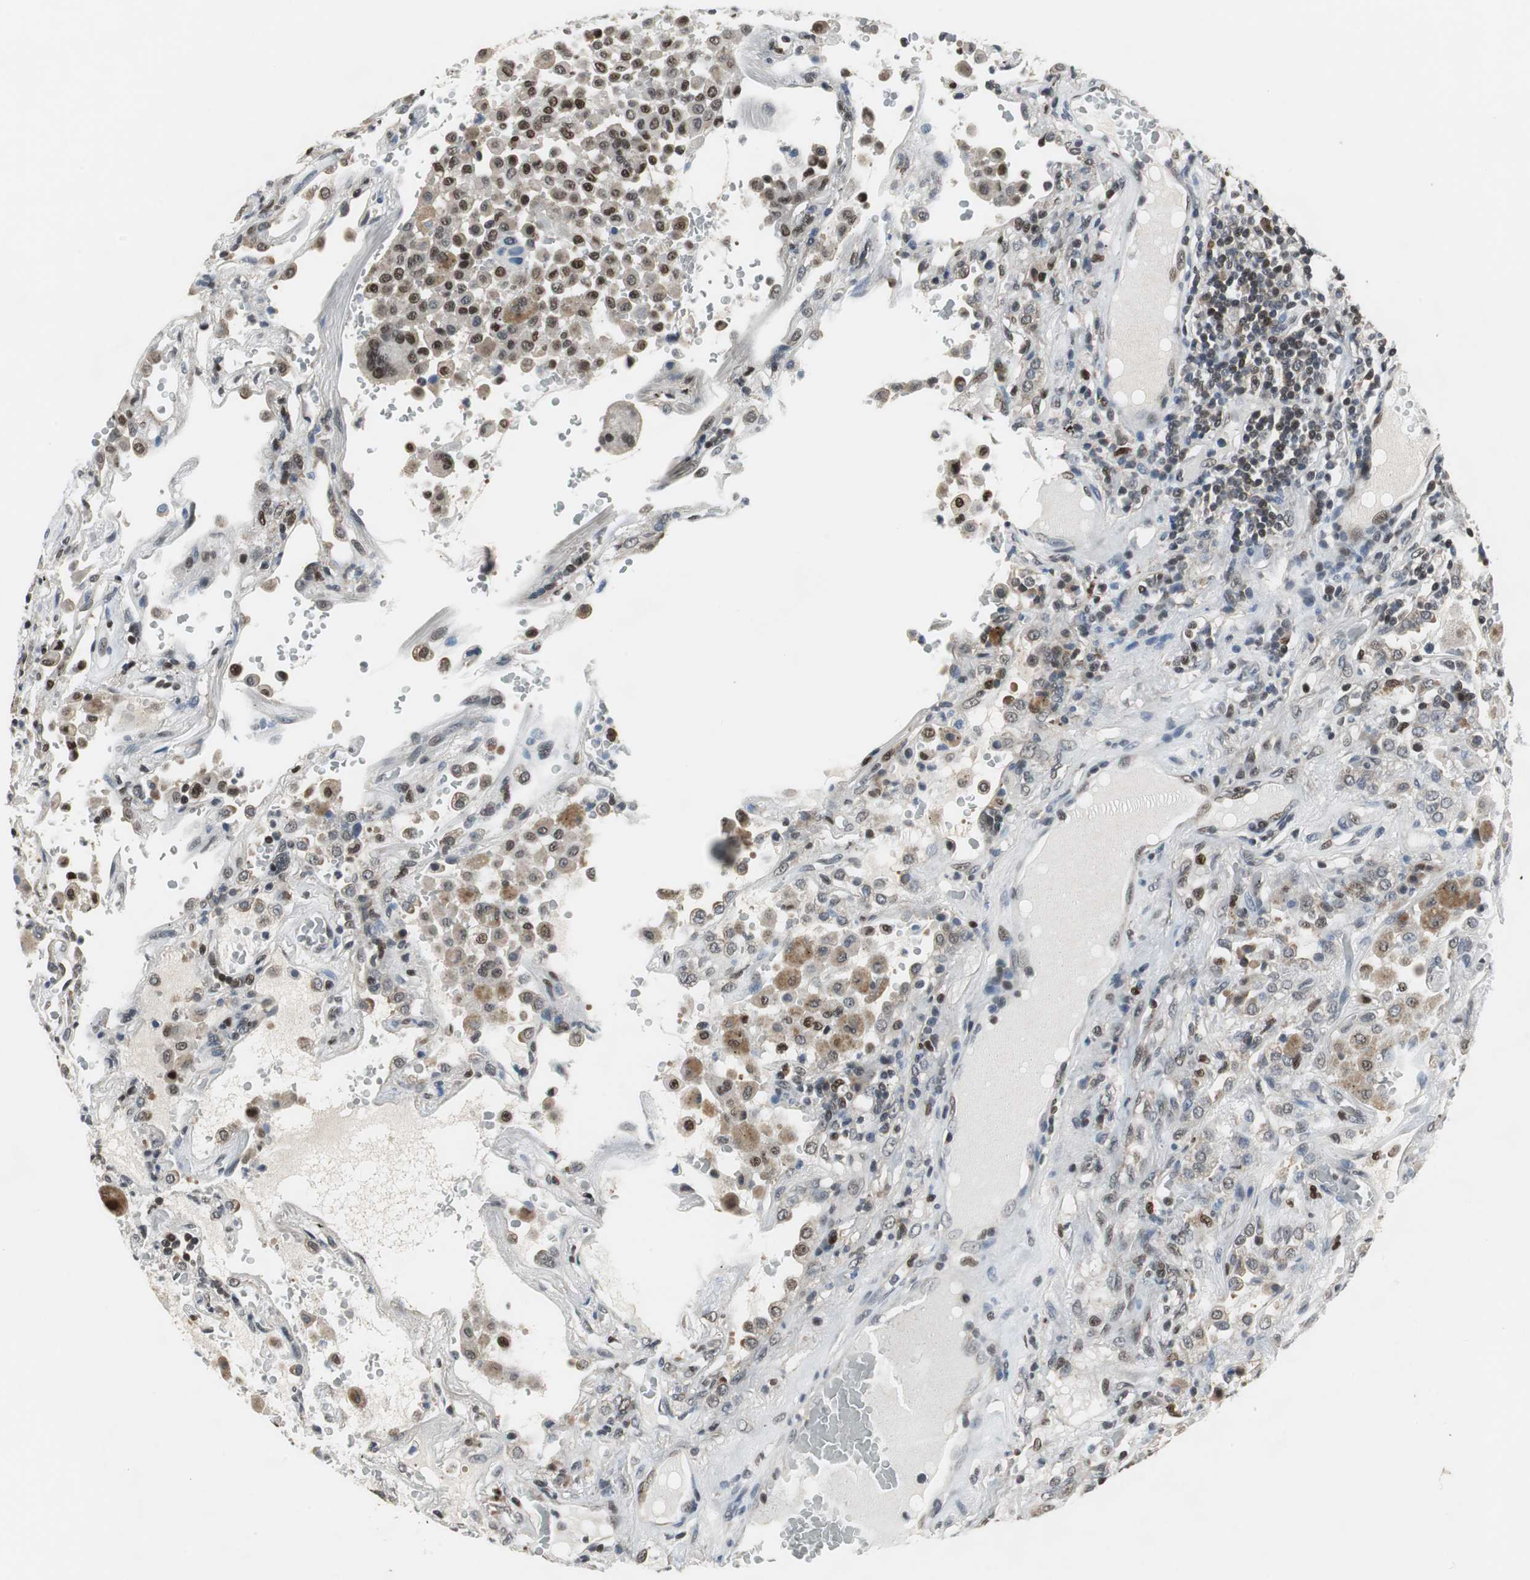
{"staining": {"intensity": "weak", "quantity": "<25%", "location": "nuclear"}, "tissue": "lung cancer", "cell_type": "Tumor cells", "image_type": "cancer", "snomed": [{"axis": "morphology", "description": "Squamous cell carcinoma, NOS"}, {"axis": "topography", "description": "Lung"}], "caption": "This is a image of immunohistochemistry (IHC) staining of lung squamous cell carcinoma, which shows no expression in tumor cells.", "gene": "MAFB", "patient": {"sex": "male", "age": 57}}